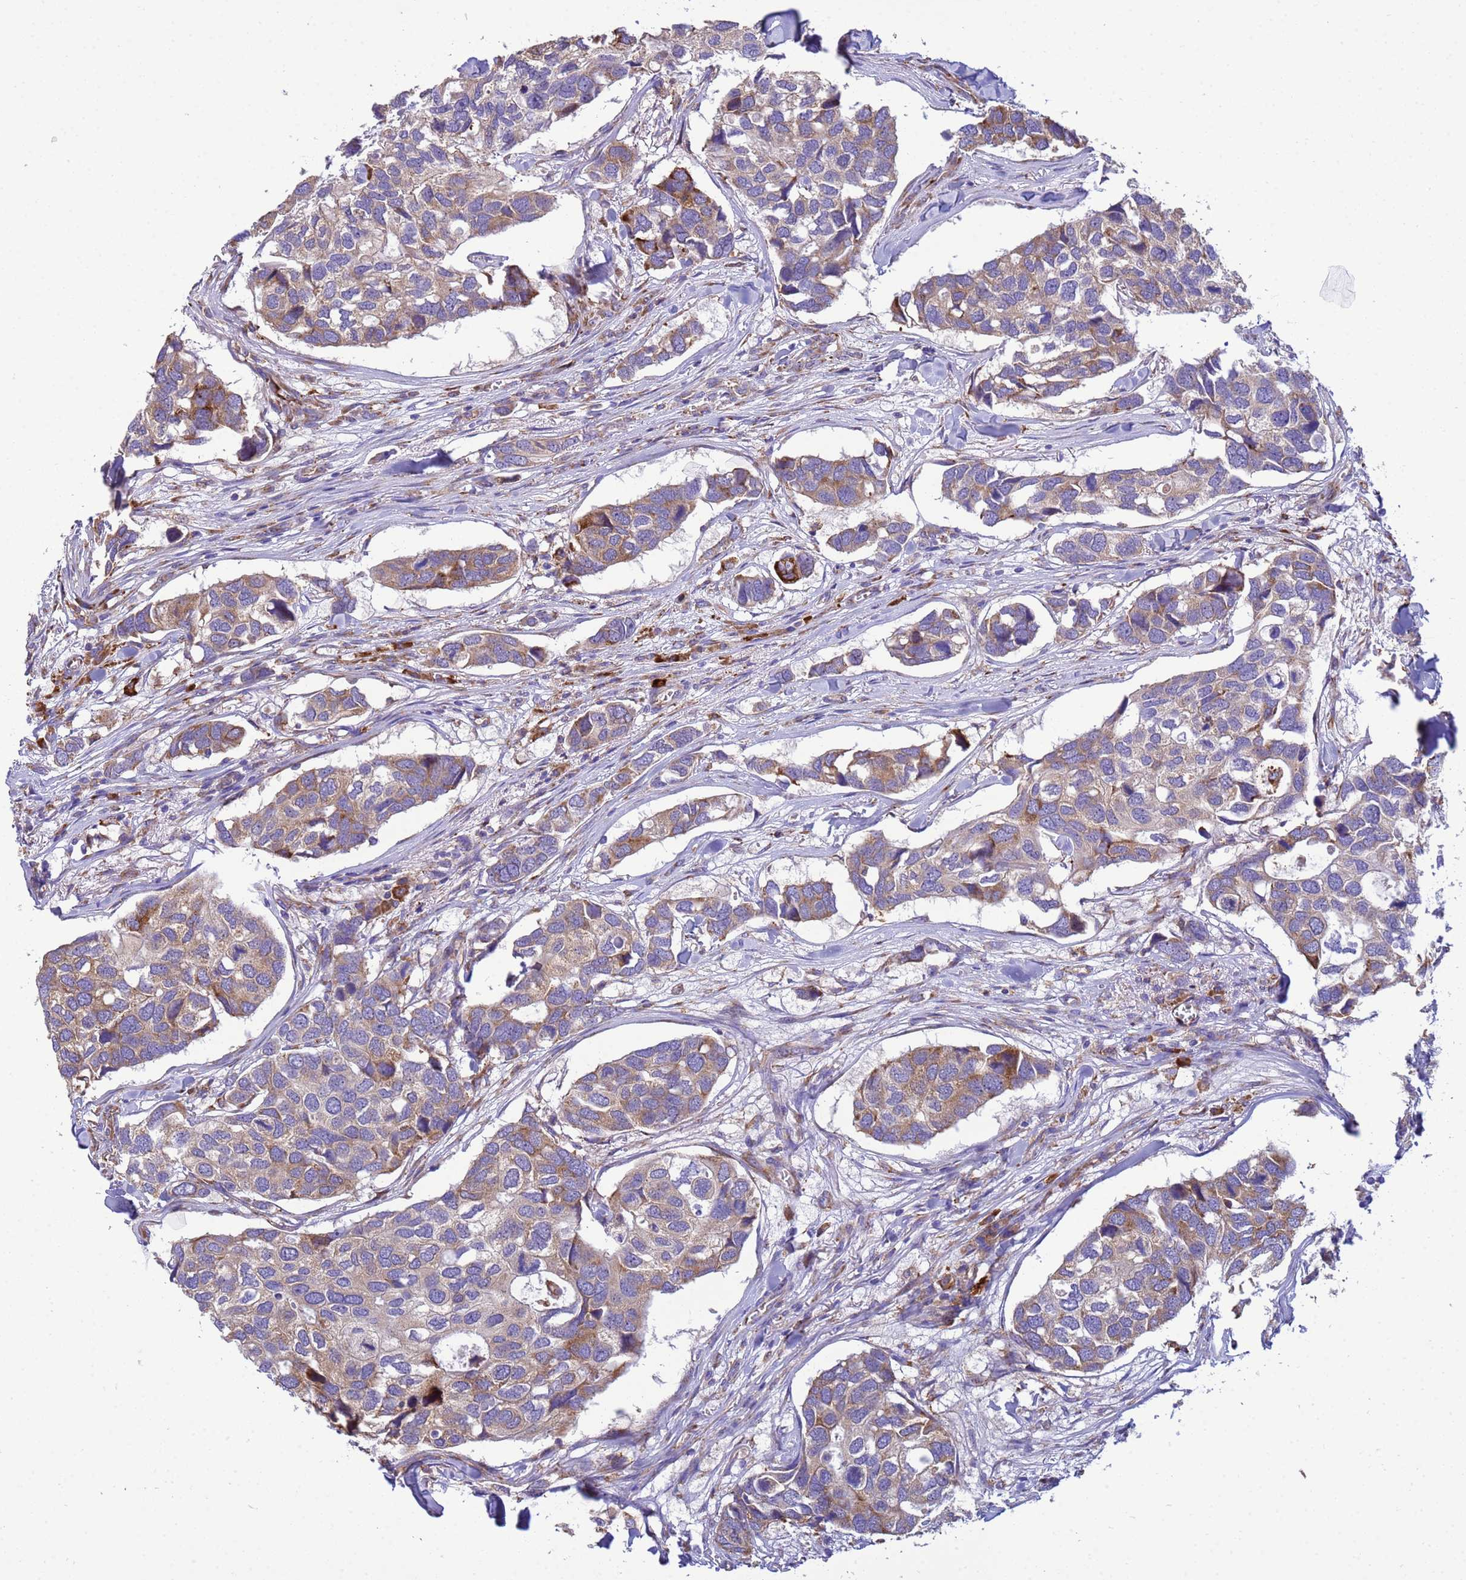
{"staining": {"intensity": "moderate", "quantity": "25%-75%", "location": "cytoplasmic/membranous"}, "tissue": "breast cancer", "cell_type": "Tumor cells", "image_type": "cancer", "snomed": [{"axis": "morphology", "description": "Duct carcinoma"}, {"axis": "topography", "description": "Breast"}], "caption": "Protein staining shows moderate cytoplasmic/membranous expression in about 25%-75% of tumor cells in breast invasive ductal carcinoma.", "gene": "THAP5", "patient": {"sex": "female", "age": 83}}